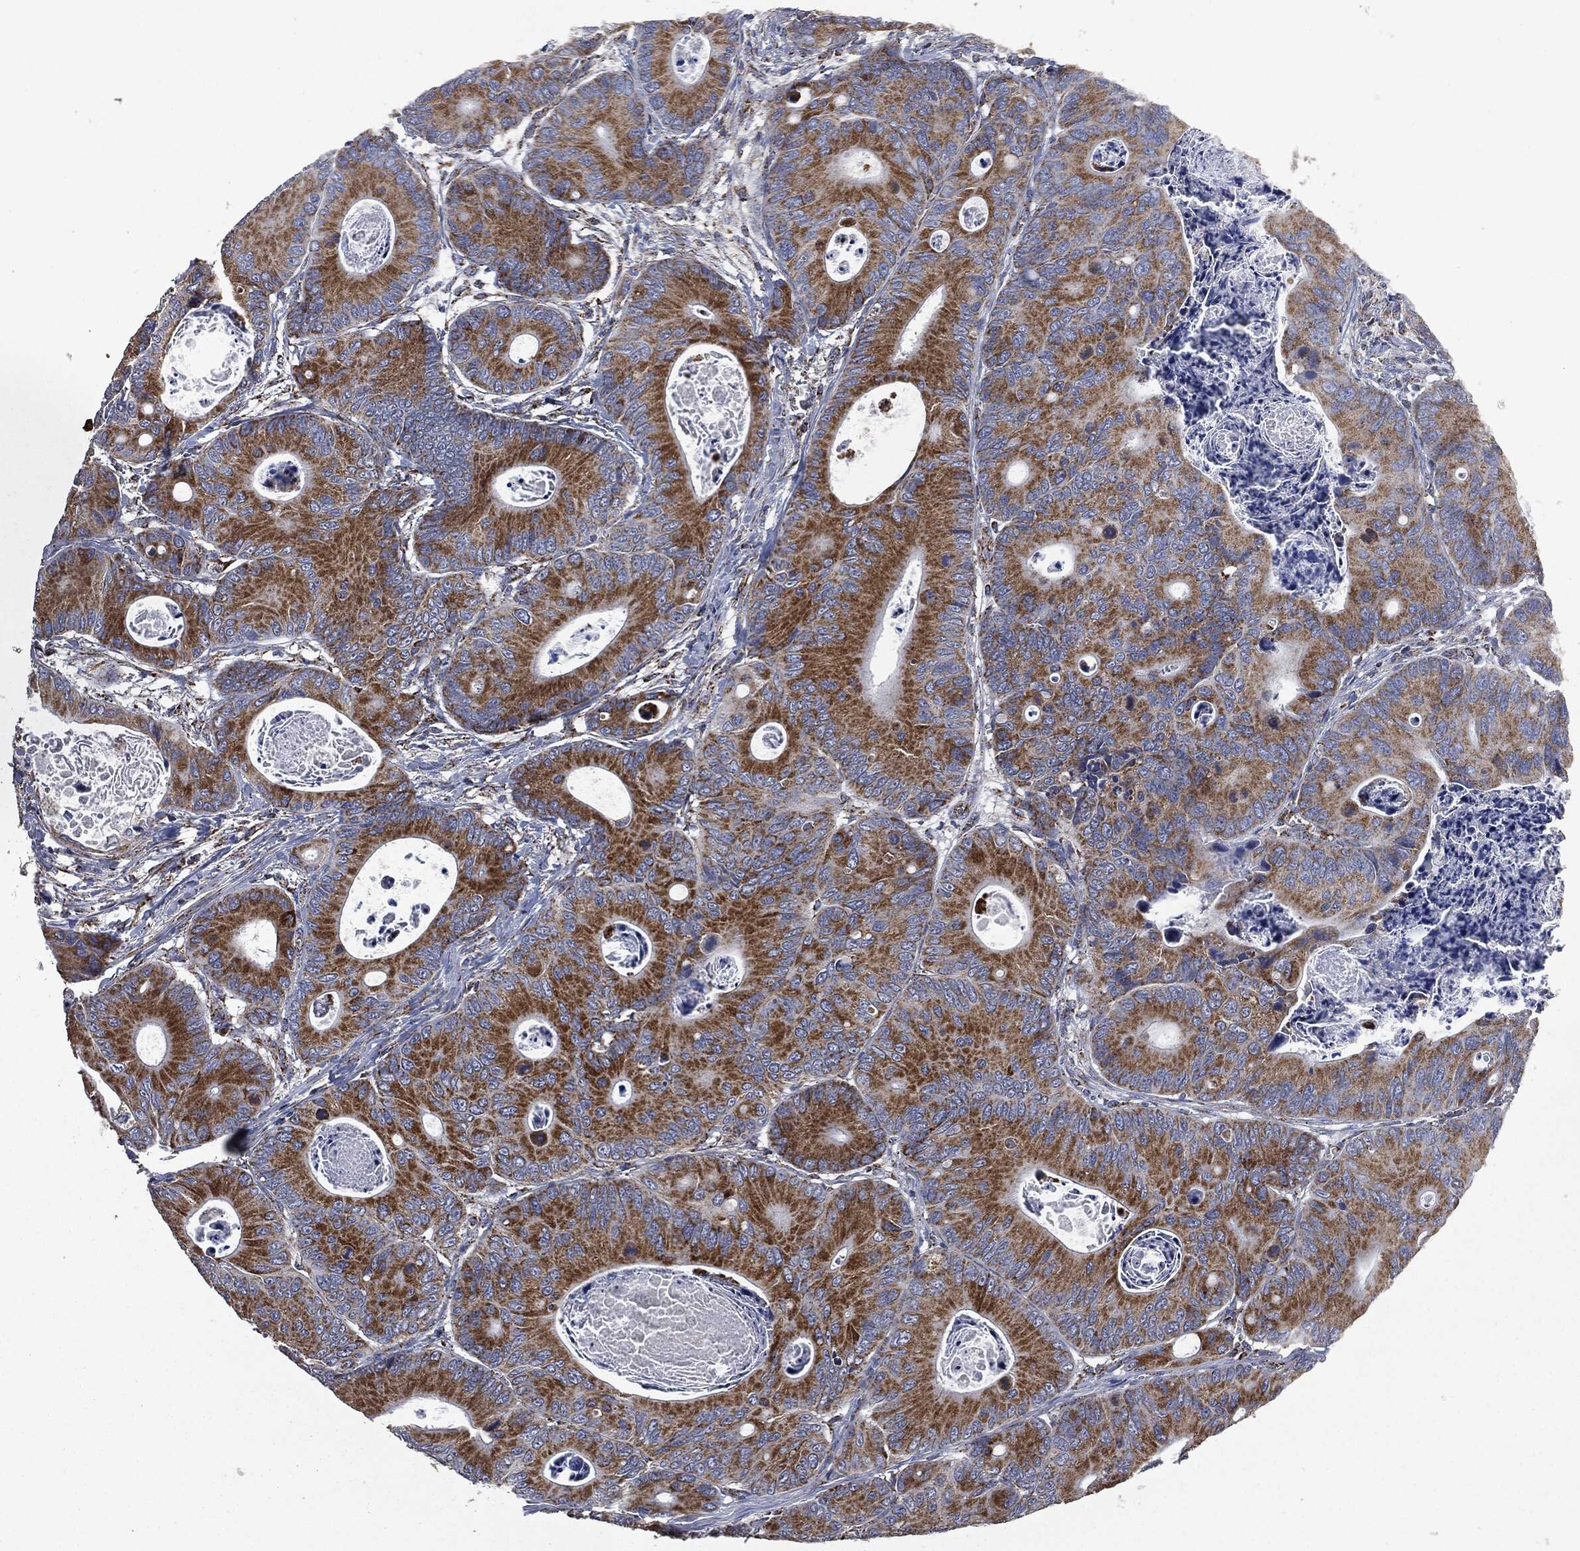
{"staining": {"intensity": "strong", "quantity": ">75%", "location": "cytoplasmic/membranous"}, "tissue": "colorectal cancer", "cell_type": "Tumor cells", "image_type": "cancer", "snomed": [{"axis": "morphology", "description": "Adenocarcinoma, NOS"}, {"axis": "topography", "description": "Colon"}], "caption": "Immunohistochemical staining of human colorectal cancer exhibits high levels of strong cytoplasmic/membranous protein staining in approximately >75% of tumor cells.", "gene": "RYK", "patient": {"sex": "female", "age": 78}}